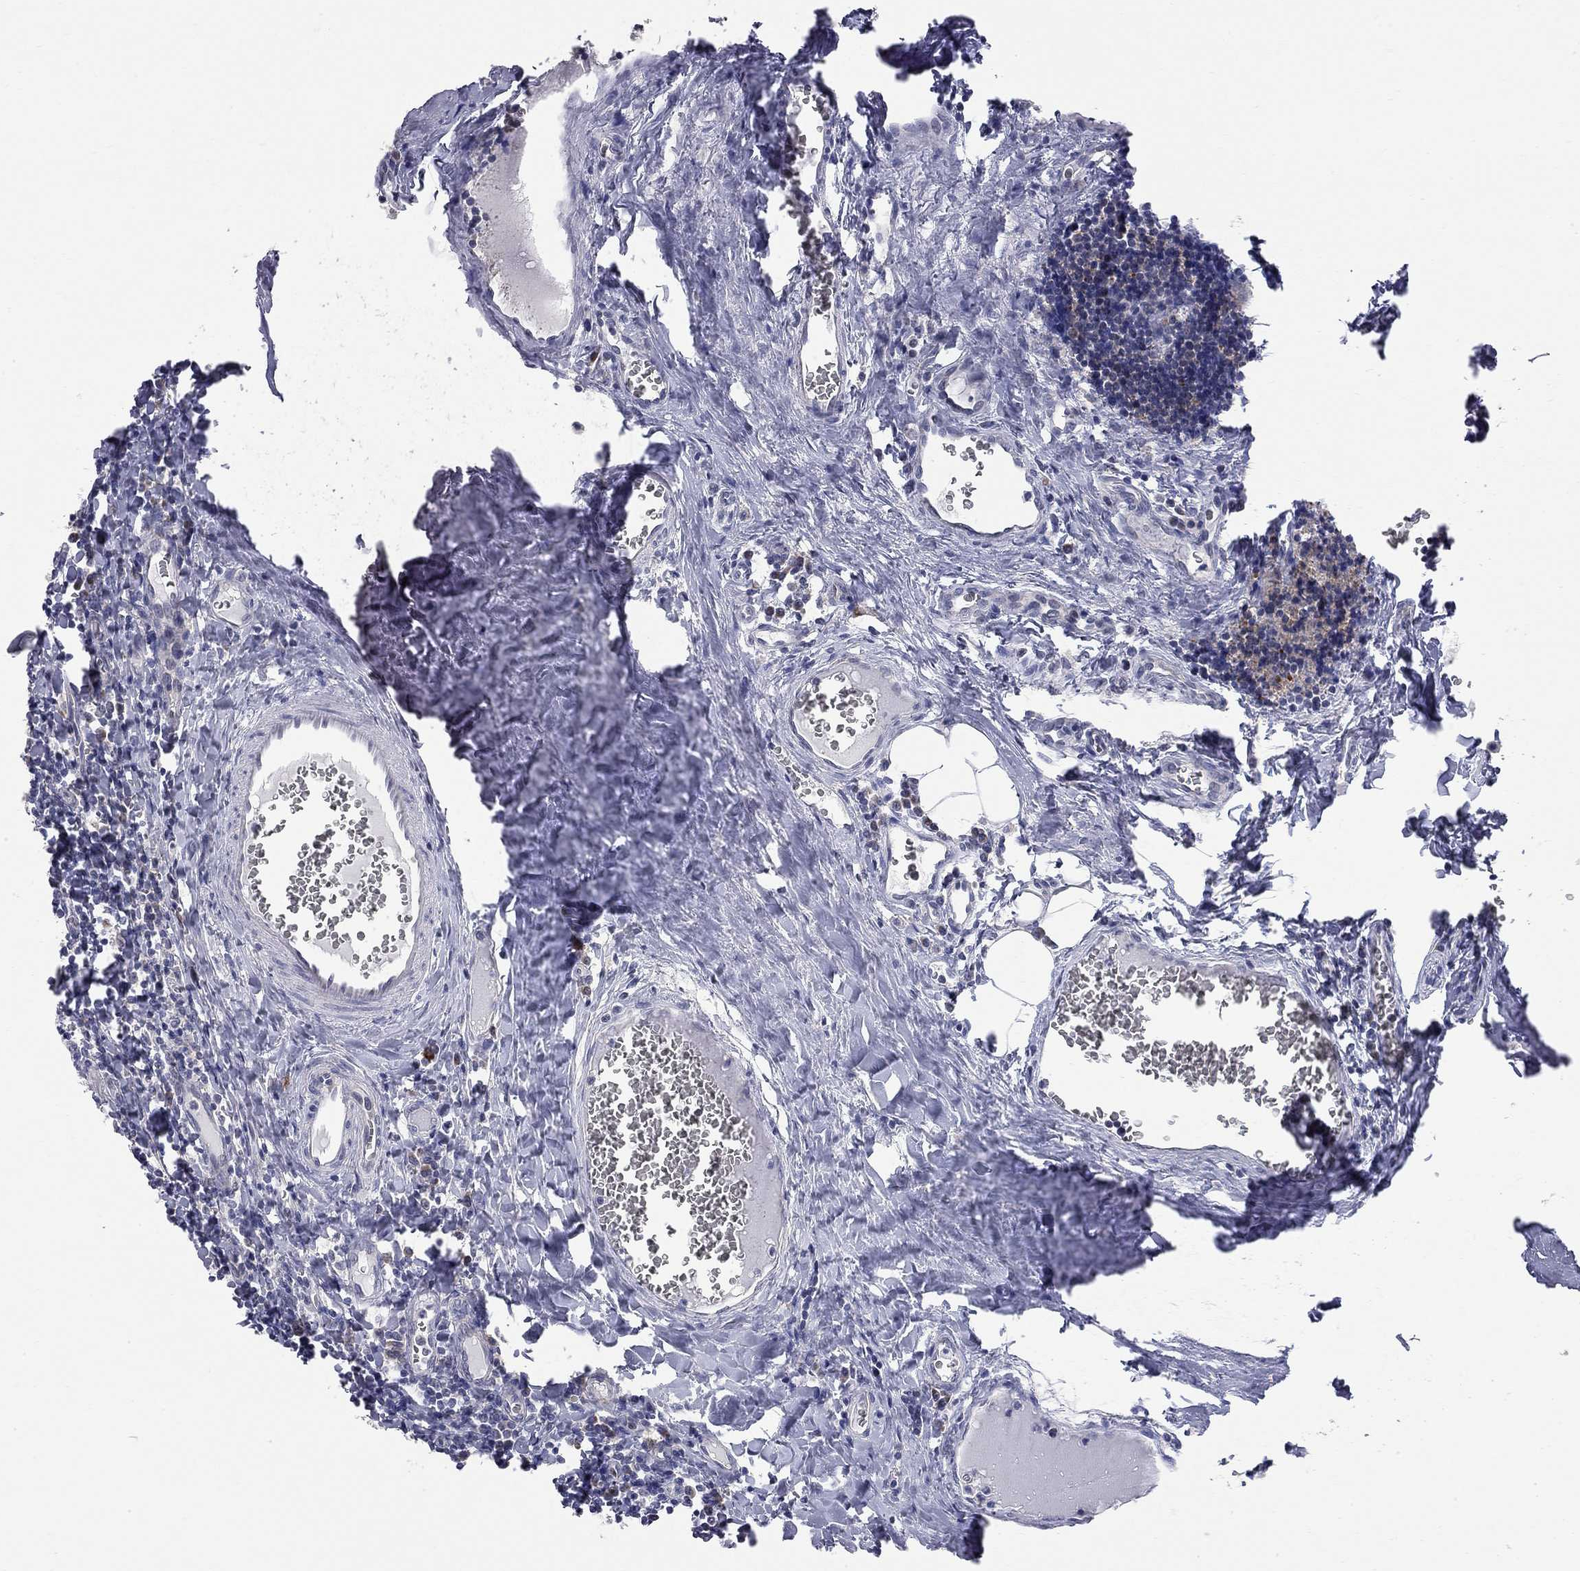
{"staining": {"intensity": "strong", "quantity": "25%-75%", "location": "cytoplasmic/membranous"}, "tissue": "tonsil", "cell_type": "Germinal center cells", "image_type": "normal", "snomed": [{"axis": "morphology", "description": "Normal tissue, NOS"}, {"axis": "morphology", "description": "Inflammation, NOS"}, {"axis": "topography", "description": "Tonsil"}], "caption": "Protein expression analysis of unremarkable tonsil displays strong cytoplasmic/membranous staining in about 25%-75% of germinal center cells. (IHC, brightfield microscopy, high magnification).", "gene": "ENSG00000255639", "patient": {"sex": "female", "age": 31}}